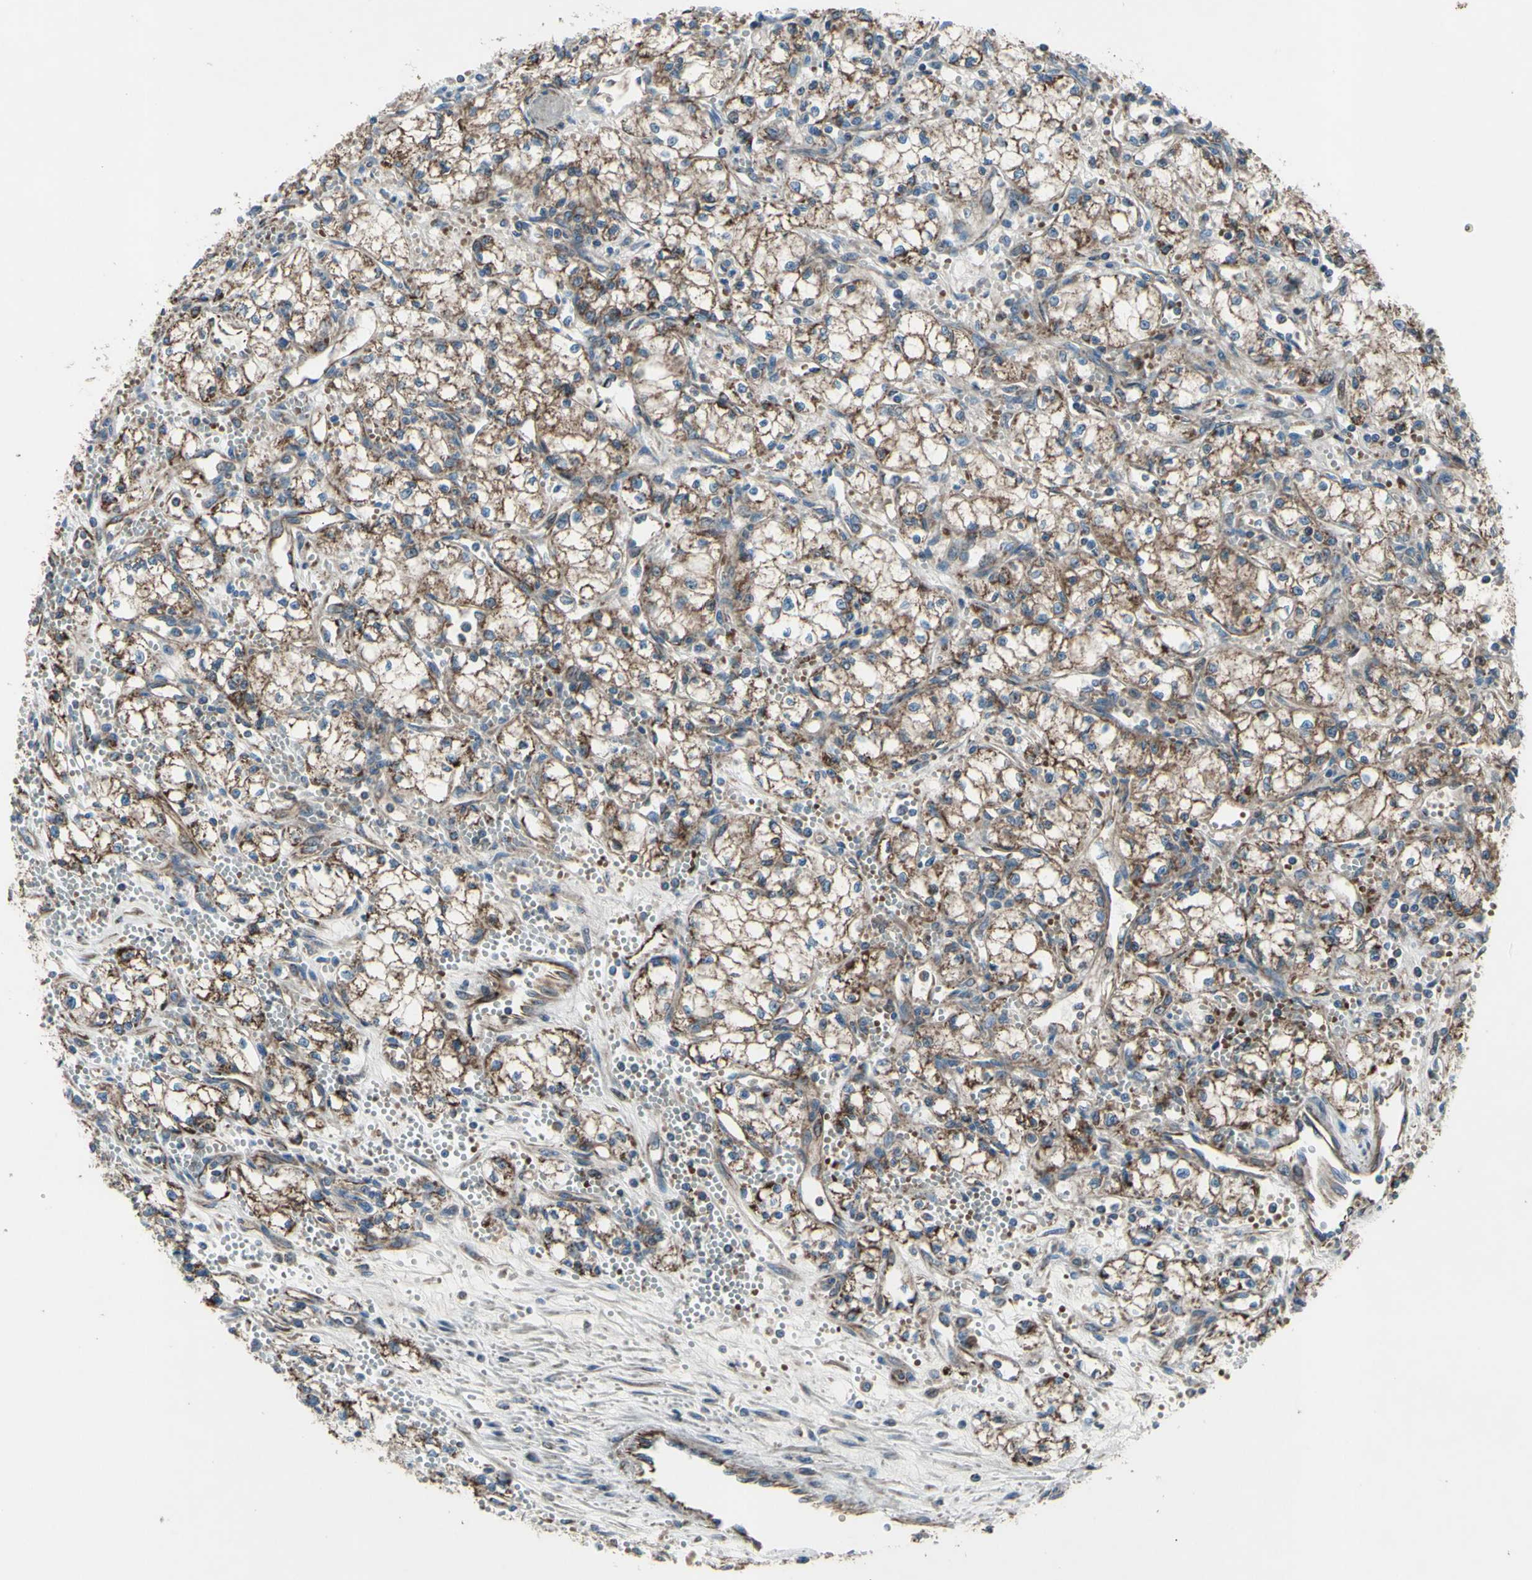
{"staining": {"intensity": "moderate", "quantity": ">75%", "location": "cytoplasmic/membranous"}, "tissue": "renal cancer", "cell_type": "Tumor cells", "image_type": "cancer", "snomed": [{"axis": "morphology", "description": "Normal tissue, NOS"}, {"axis": "morphology", "description": "Adenocarcinoma, NOS"}, {"axis": "topography", "description": "Kidney"}], "caption": "Moderate cytoplasmic/membranous expression is present in approximately >75% of tumor cells in renal cancer.", "gene": "EMC7", "patient": {"sex": "male", "age": 59}}